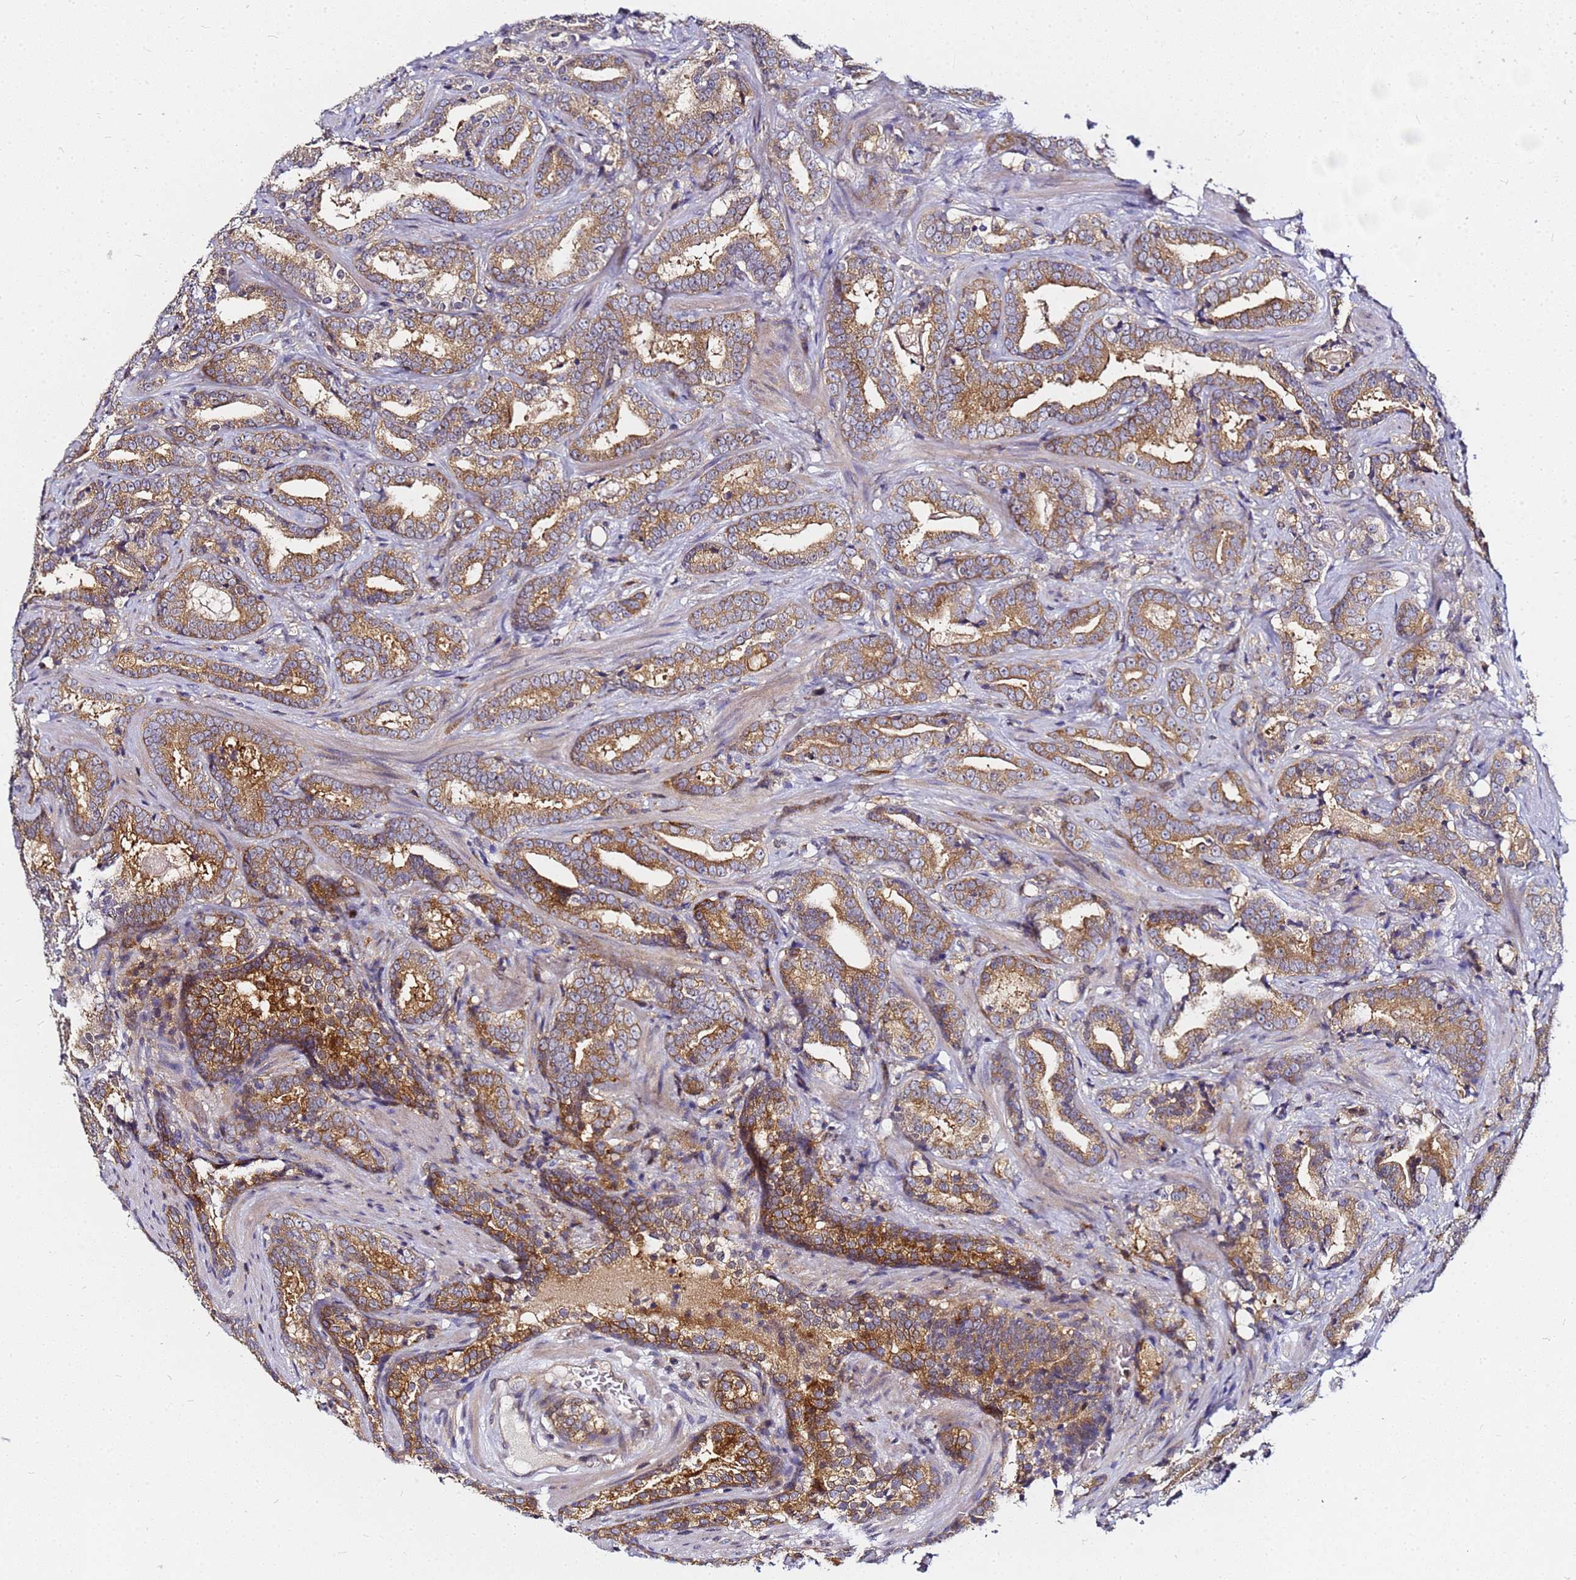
{"staining": {"intensity": "moderate", "quantity": ">75%", "location": "cytoplasmic/membranous"}, "tissue": "prostate cancer", "cell_type": "Tumor cells", "image_type": "cancer", "snomed": [{"axis": "morphology", "description": "Adenocarcinoma, Low grade"}, {"axis": "topography", "description": "Prostate"}], "caption": "This photomicrograph displays prostate cancer stained with IHC to label a protein in brown. The cytoplasmic/membranous of tumor cells show moderate positivity for the protein. Nuclei are counter-stained blue.", "gene": "CHM", "patient": {"sex": "male", "age": 58}}